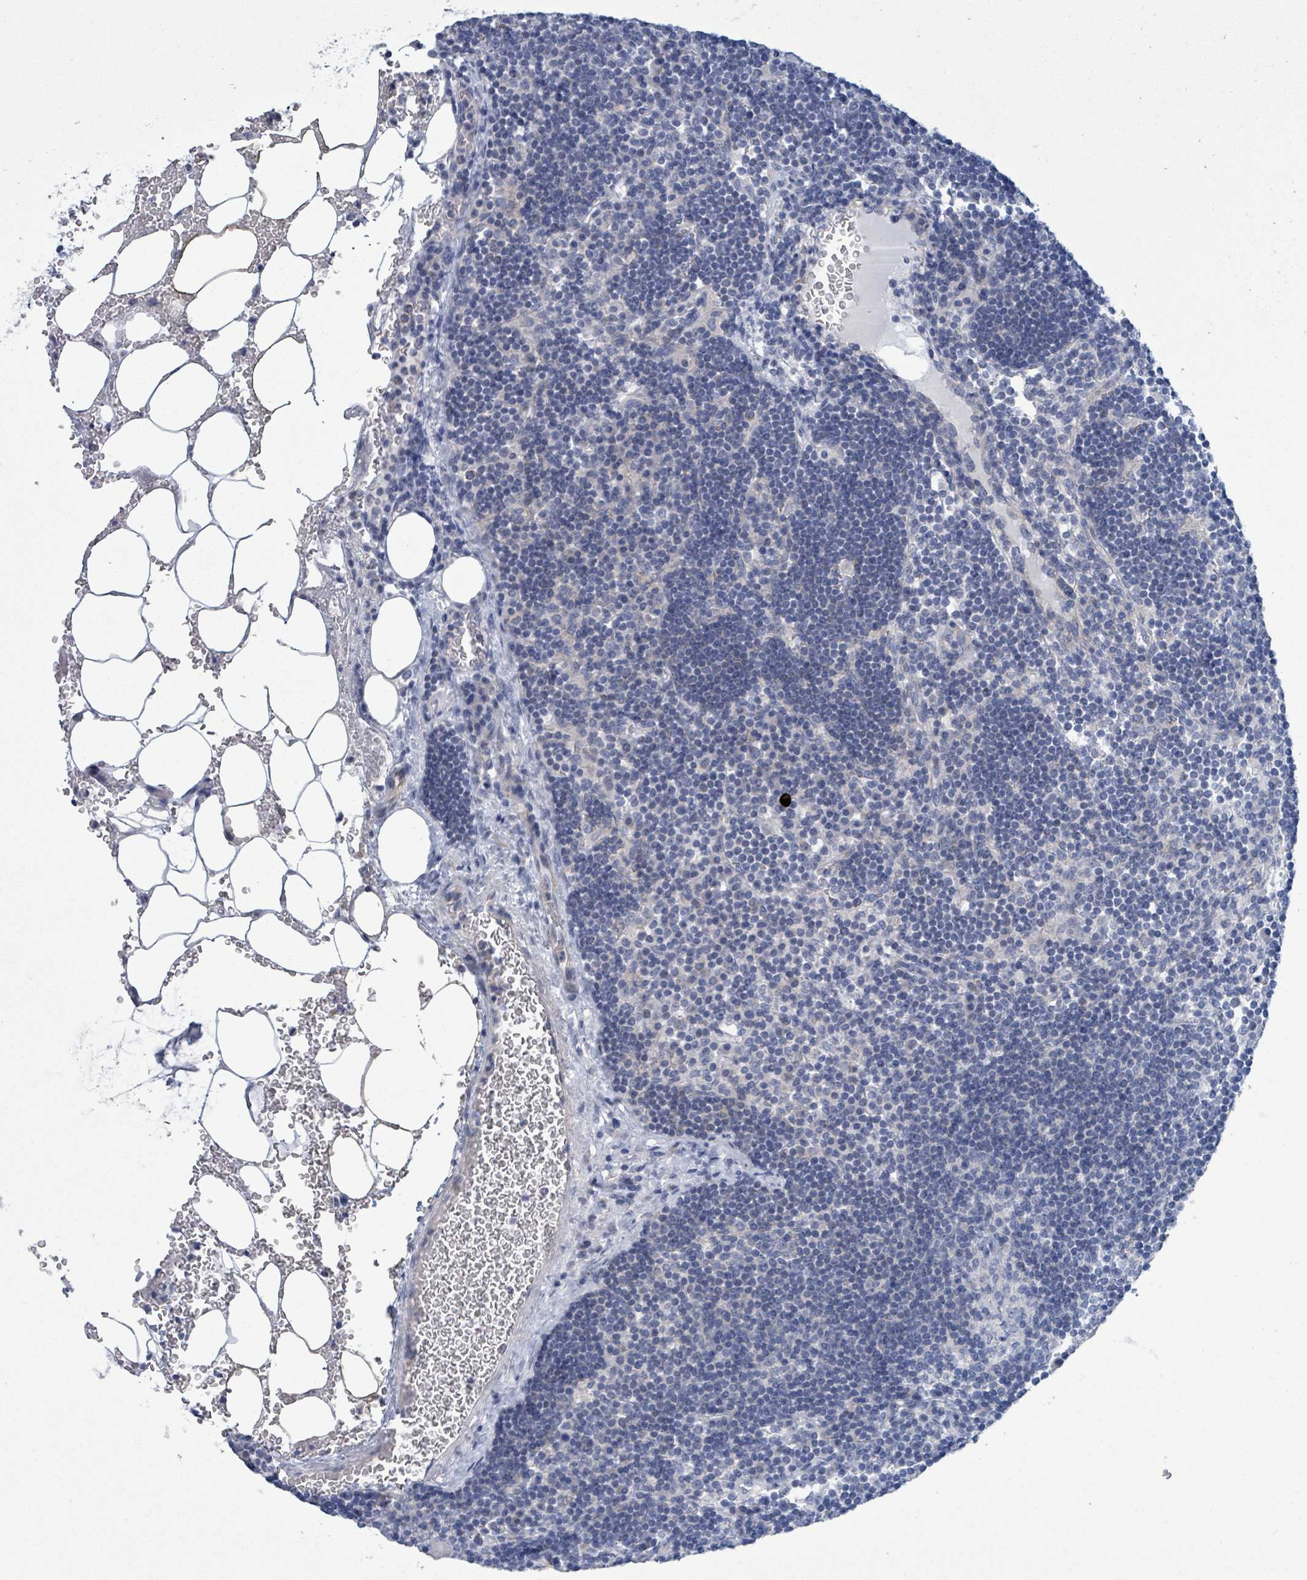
{"staining": {"intensity": "negative", "quantity": "none", "location": "none"}, "tissue": "lymph node", "cell_type": "Germinal center cells", "image_type": "normal", "snomed": [{"axis": "morphology", "description": "Normal tissue, NOS"}, {"axis": "topography", "description": "Lymph node"}], "caption": "There is no significant staining in germinal center cells of lymph node. (Stains: DAB (3,3'-diaminobenzidine) immunohistochemistry with hematoxylin counter stain, Microscopy: brightfield microscopy at high magnification).", "gene": "PKLR", "patient": {"sex": "male", "age": 53}}